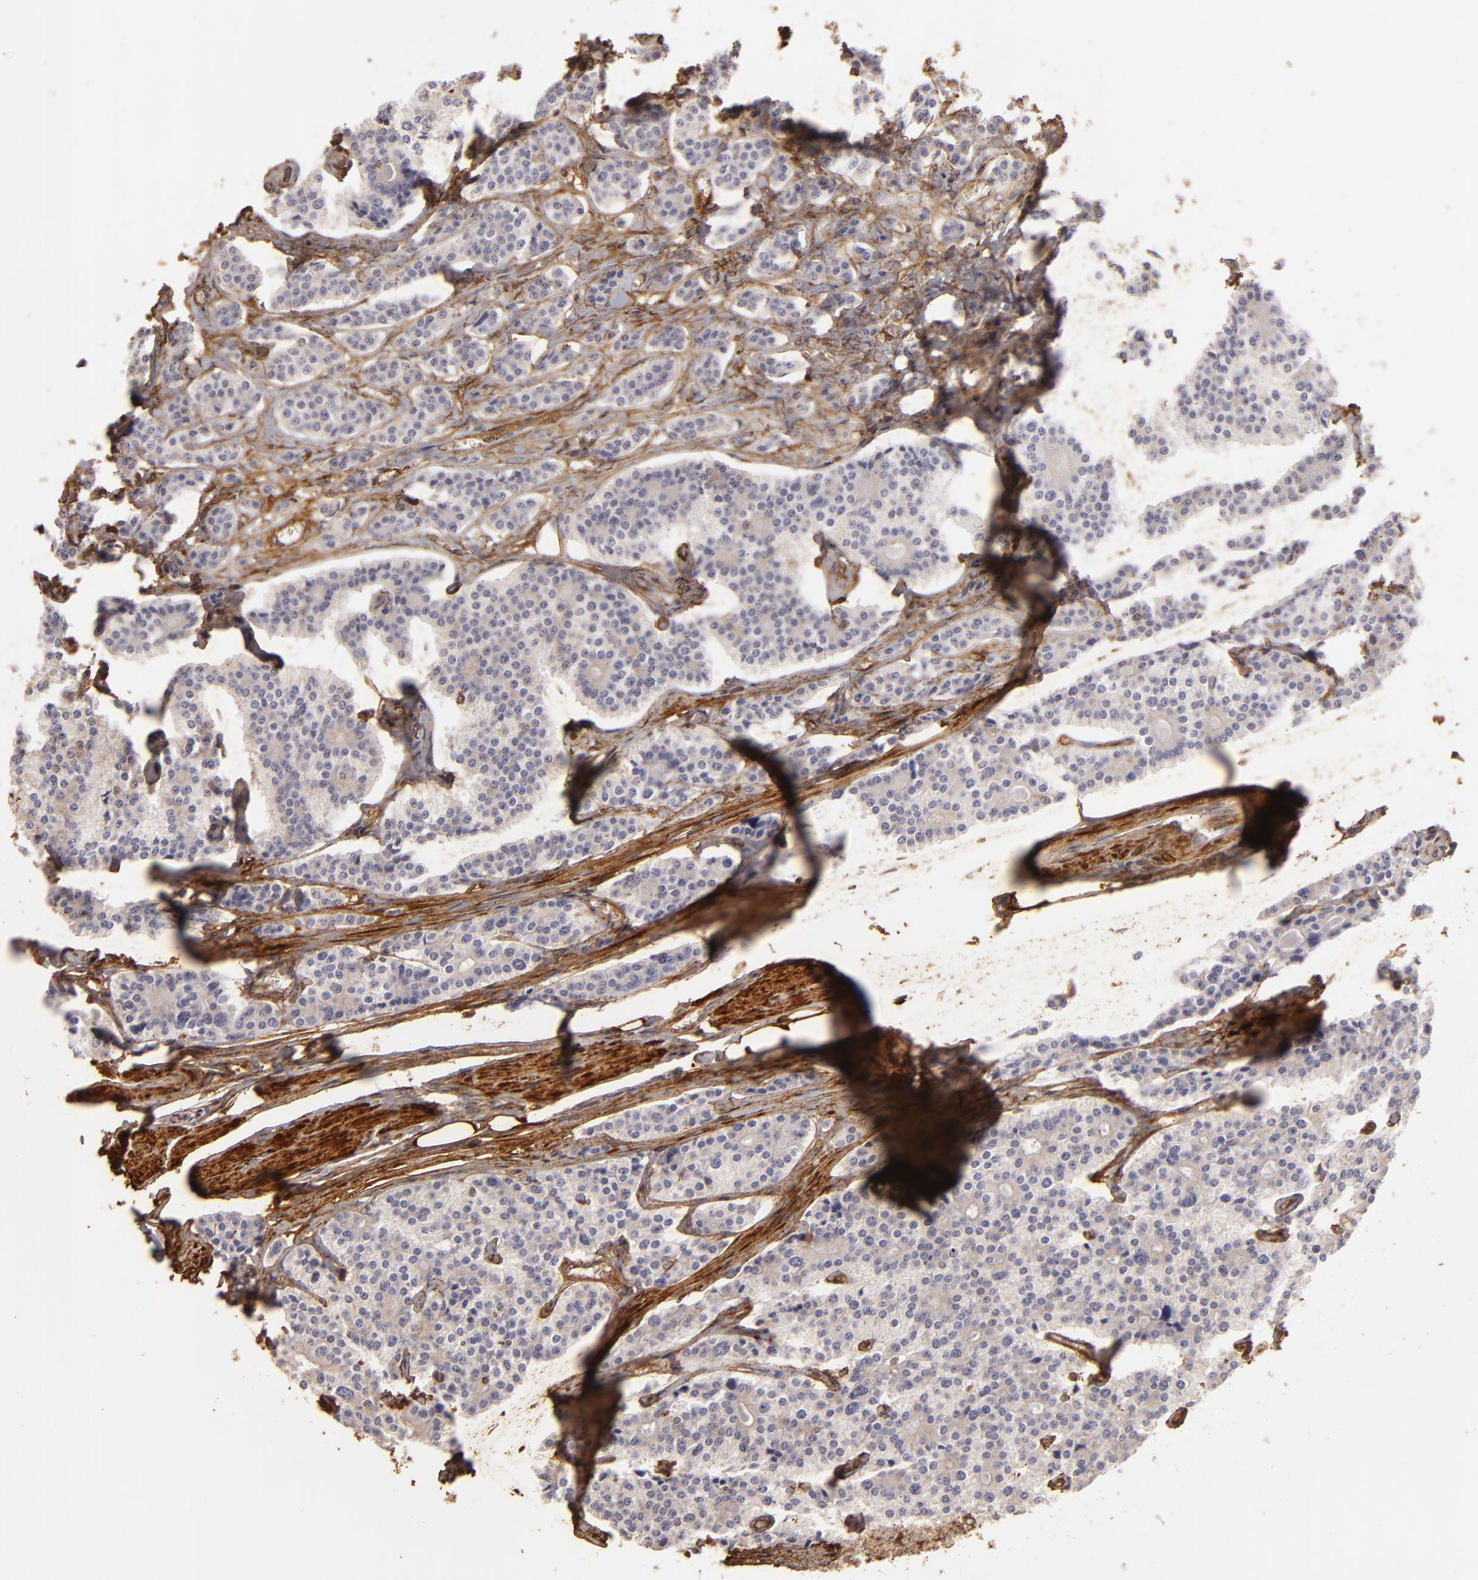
{"staining": {"intensity": "negative", "quantity": "none", "location": "none"}, "tissue": "carcinoid", "cell_type": "Tumor cells", "image_type": "cancer", "snomed": [{"axis": "morphology", "description": "Carcinoid, malignant, NOS"}, {"axis": "topography", "description": "Small intestine"}], "caption": "This is an IHC histopathology image of carcinoid. There is no positivity in tumor cells.", "gene": "HSPB6", "patient": {"sex": "male", "age": 63}}